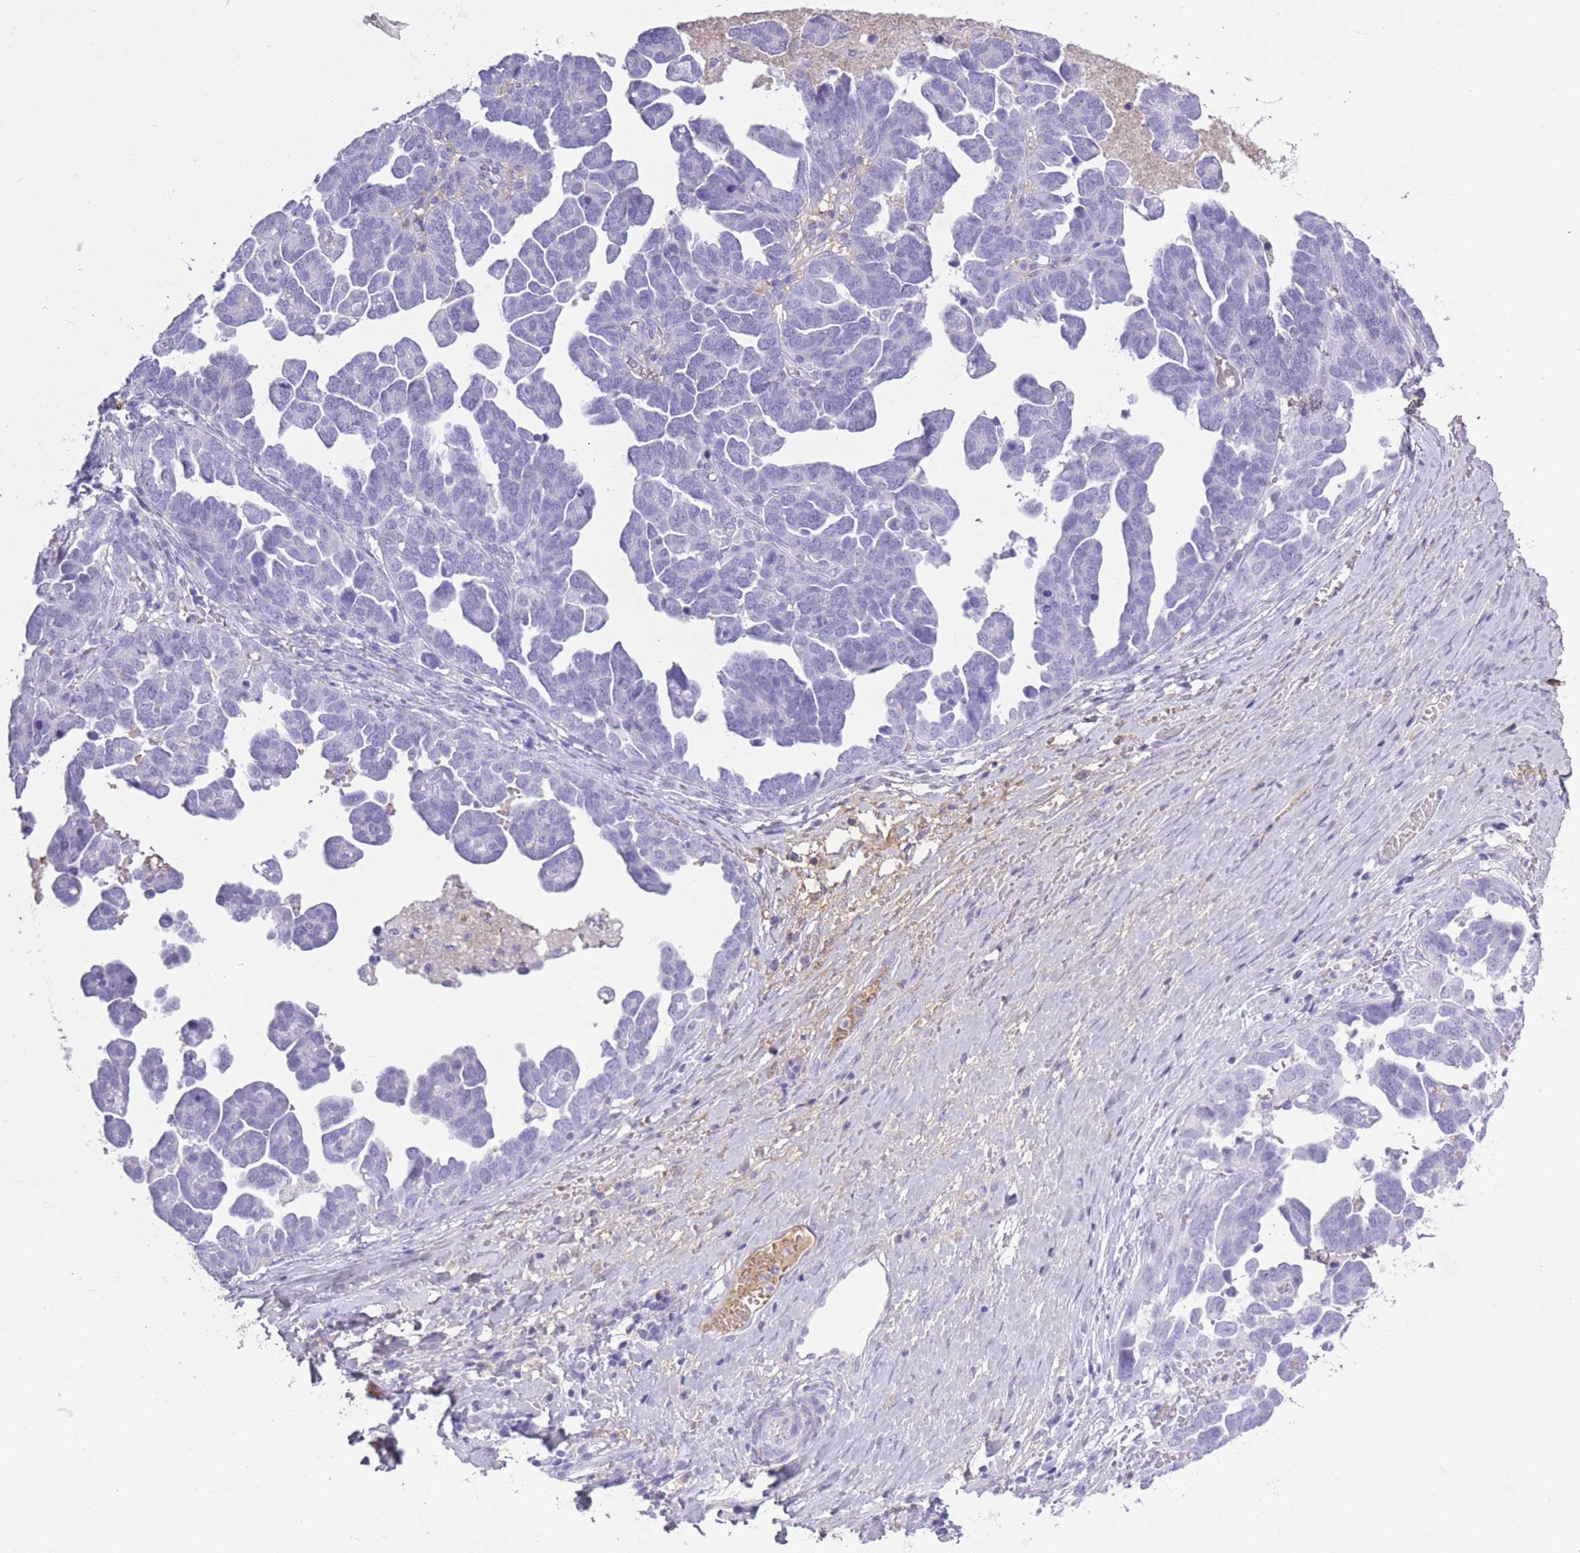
{"staining": {"intensity": "negative", "quantity": "none", "location": "none"}, "tissue": "ovarian cancer", "cell_type": "Tumor cells", "image_type": "cancer", "snomed": [{"axis": "morphology", "description": "Cystadenocarcinoma, serous, NOS"}, {"axis": "topography", "description": "Ovary"}], "caption": "A high-resolution photomicrograph shows immunohistochemistry staining of ovarian cancer, which shows no significant staining in tumor cells.", "gene": "AP3S2", "patient": {"sex": "female", "age": 54}}